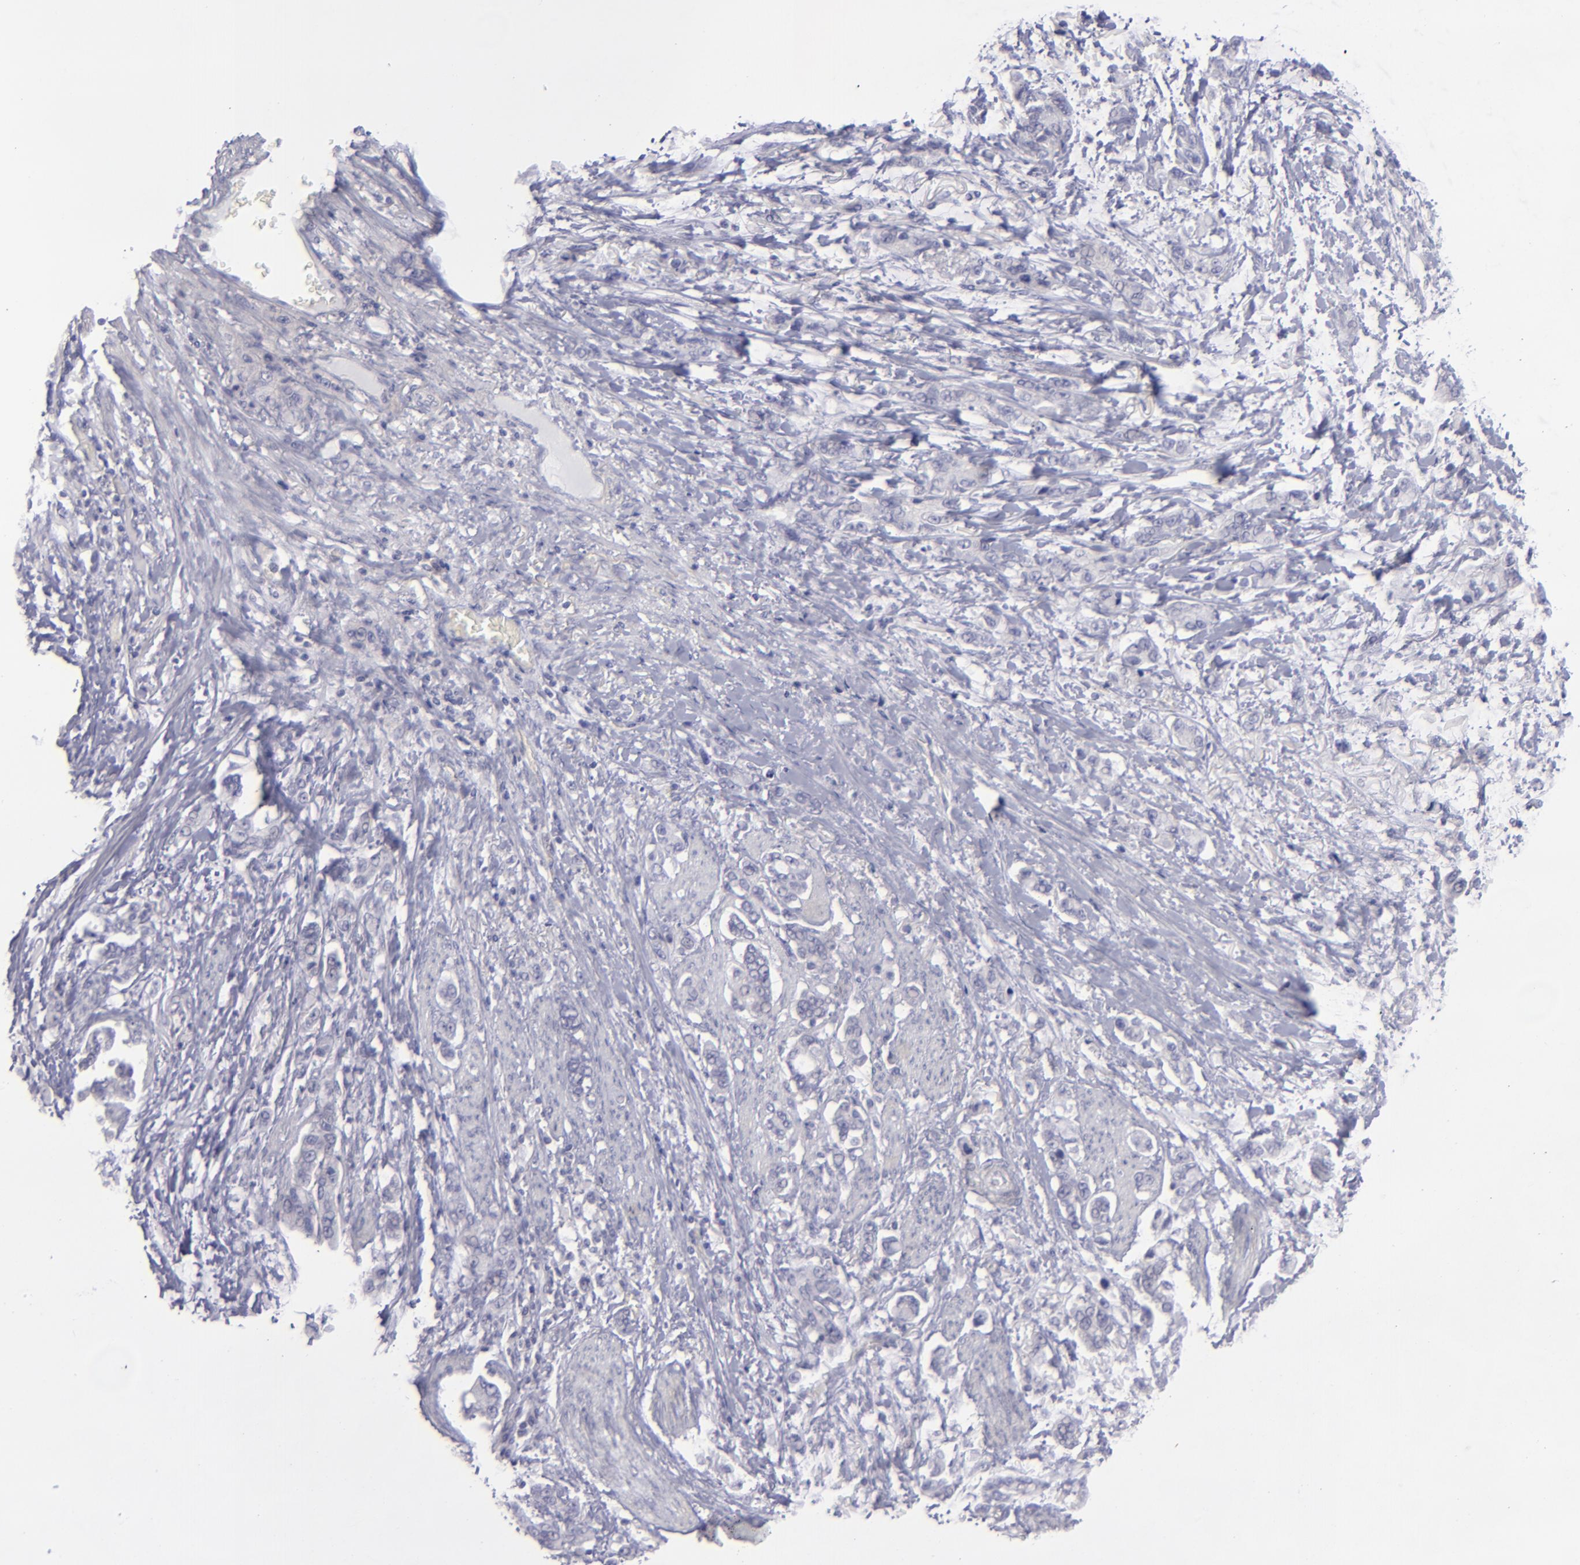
{"staining": {"intensity": "negative", "quantity": "none", "location": "none"}, "tissue": "stomach cancer", "cell_type": "Tumor cells", "image_type": "cancer", "snomed": [{"axis": "morphology", "description": "Adenocarcinoma, NOS"}, {"axis": "topography", "description": "Stomach"}], "caption": "Tumor cells are negative for protein expression in human stomach cancer.", "gene": "BSG", "patient": {"sex": "male", "age": 78}}